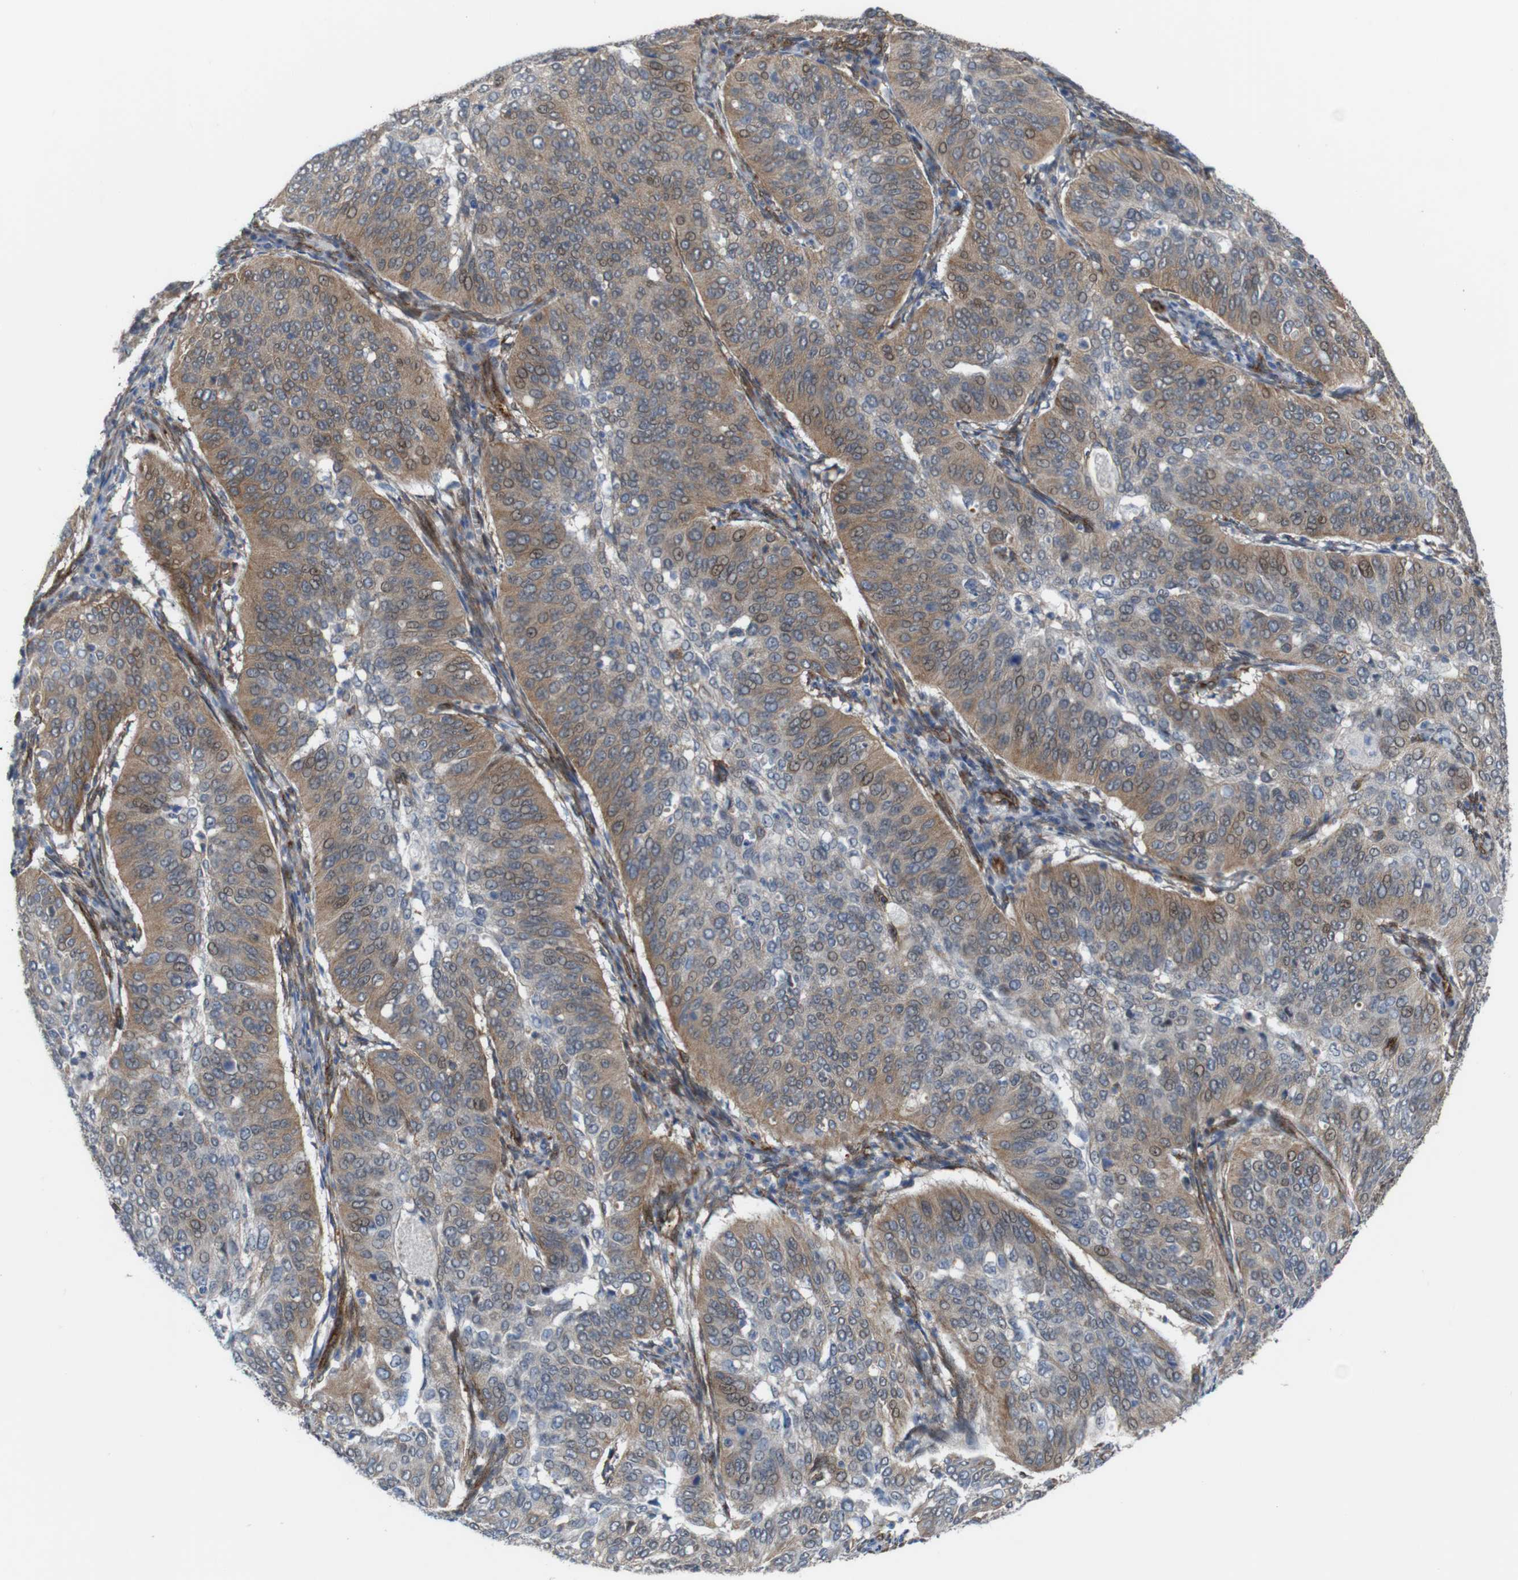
{"staining": {"intensity": "moderate", "quantity": ">75%", "location": "cytoplasmic/membranous"}, "tissue": "cervical cancer", "cell_type": "Tumor cells", "image_type": "cancer", "snomed": [{"axis": "morphology", "description": "Normal tissue, NOS"}, {"axis": "morphology", "description": "Squamous cell carcinoma, NOS"}, {"axis": "topography", "description": "Cervix"}], "caption": "Immunohistochemistry histopathology image of human cervical cancer stained for a protein (brown), which displays medium levels of moderate cytoplasmic/membranous staining in about >75% of tumor cells.", "gene": "PTGER4", "patient": {"sex": "female", "age": 39}}